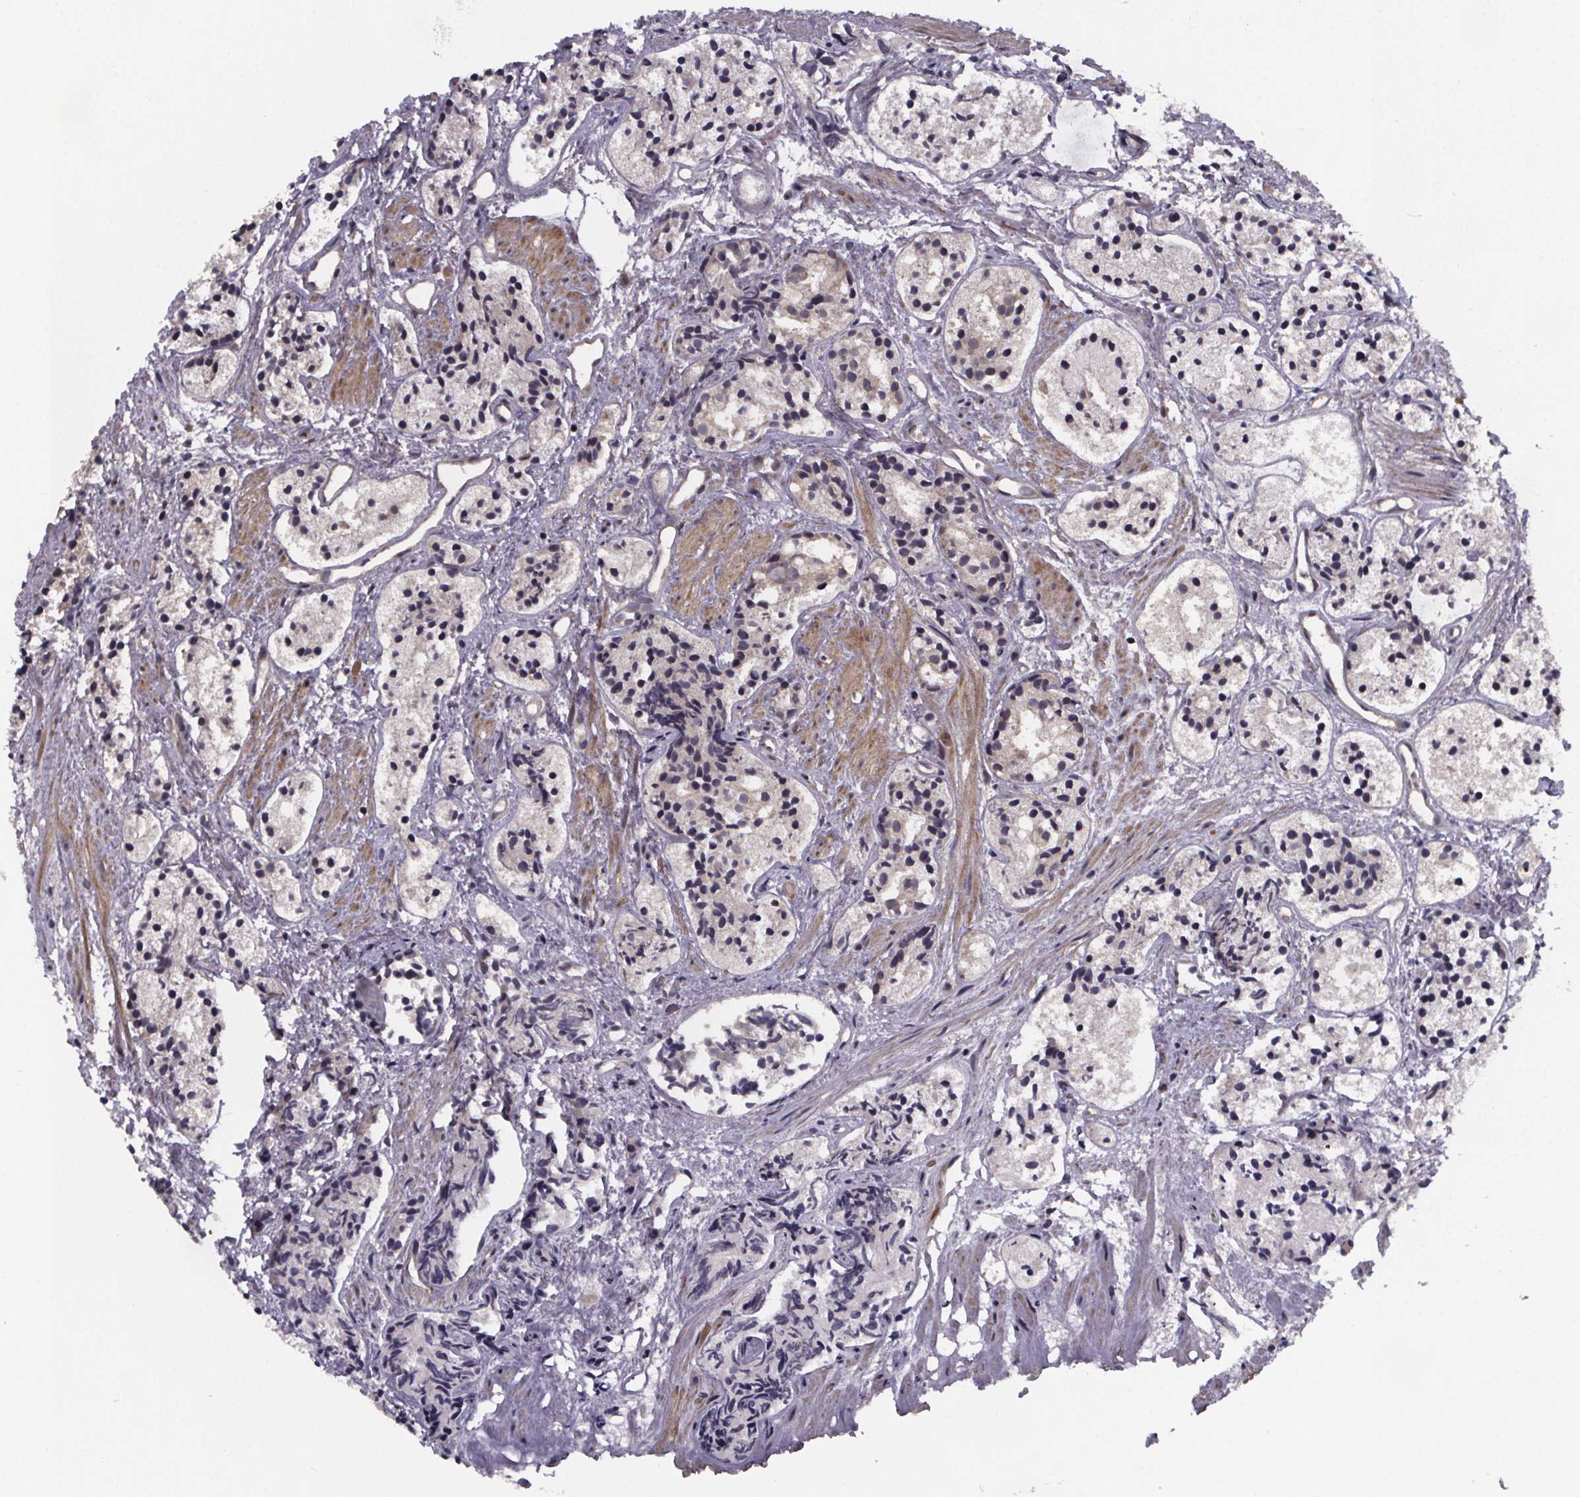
{"staining": {"intensity": "weak", "quantity": "<25%", "location": "cytoplasmic/membranous"}, "tissue": "prostate cancer", "cell_type": "Tumor cells", "image_type": "cancer", "snomed": [{"axis": "morphology", "description": "Adenocarcinoma, High grade"}, {"axis": "topography", "description": "Prostate"}], "caption": "IHC image of neoplastic tissue: human prostate cancer stained with DAB (3,3'-diaminobenzidine) reveals no significant protein expression in tumor cells. (Stains: DAB immunohistochemistry with hematoxylin counter stain, Microscopy: brightfield microscopy at high magnification).", "gene": "FN3KRP", "patient": {"sex": "male", "age": 85}}